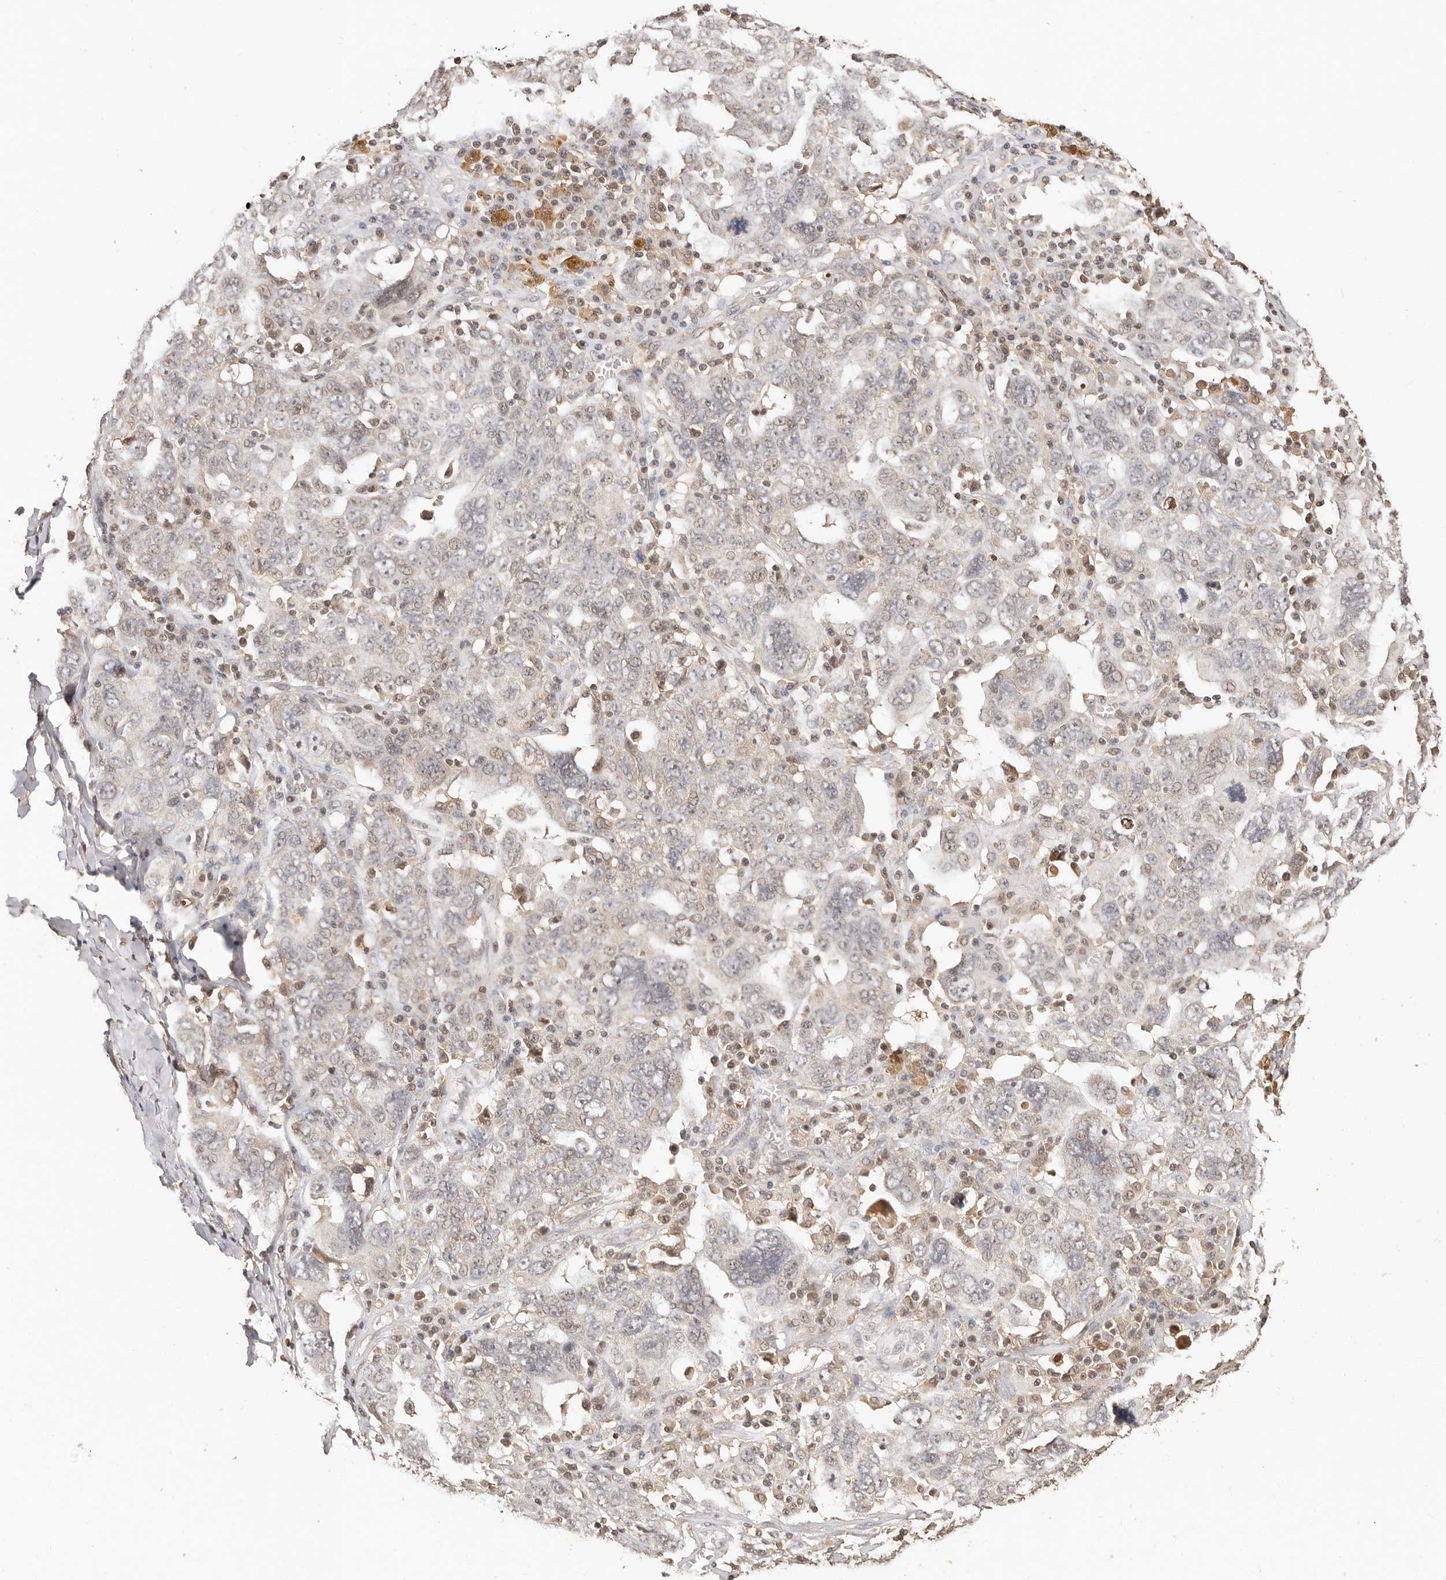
{"staining": {"intensity": "weak", "quantity": "25%-75%", "location": "nuclear"}, "tissue": "ovarian cancer", "cell_type": "Tumor cells", "image_type": "cancer", "snomed": [{"axis": "morphology", "description": "Carcinoma, endometroid"}, {"axis": "topography", "description": "Ovary"}], "caption": "Immunohistochemistry photomicrograph of ovarian cancer (endometroid carcinoma) stained for a protein (brown), which shows low levels of weak nuclear expression in about 25%-75% of tumor cells.", "gene": "PSMA5", "patient": {"sex": "female", "age": 62}}